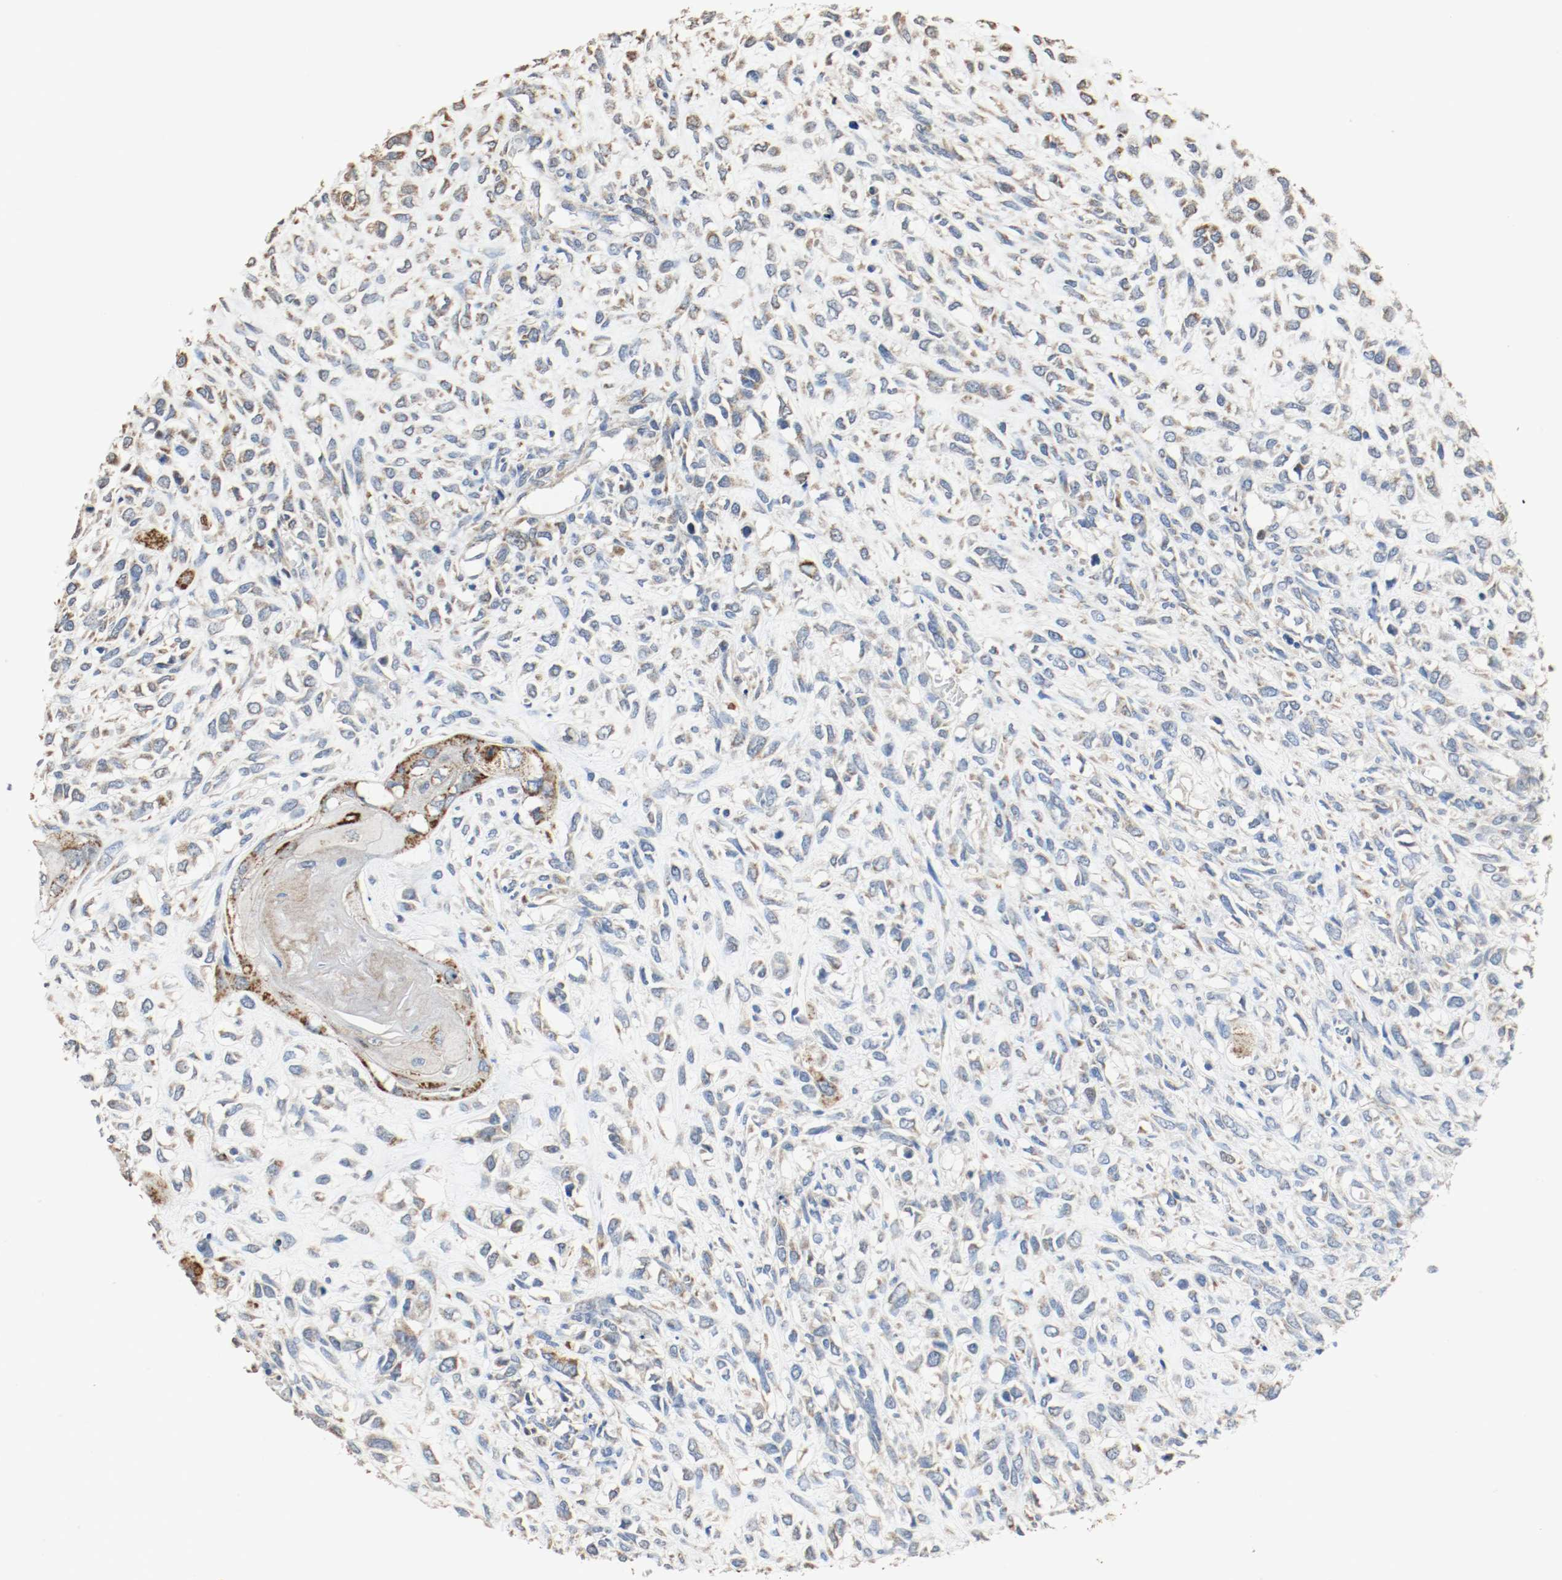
{"staining": {"intensity": "strong", "quantity": "25%-75%", "location": "cytoplasmic/membranous"}, "tissue": "head and neck cancer", "cell_type": "Tumor cells", "image_type": "cancer", "snomed": [{"axis": "morphology", "description": "Necrosis, NOS"}, {"axis": "morphology", "description": "Neoplasm, malignant, NOS"}, {"axis": "topography", "description": "Salivary gland"}, {"axis": "topography", "description": "Head-Neck"}], "caption": "Neoplasm (malignant) (head and neck) was stained to show a protein in brown. There is high levels of strong cytoplasmic/membranous staining in approximately 25%-75% of tumor cells.", "gene": "ALDH4A1", "patient": {"sex": "male", "age": 43}}